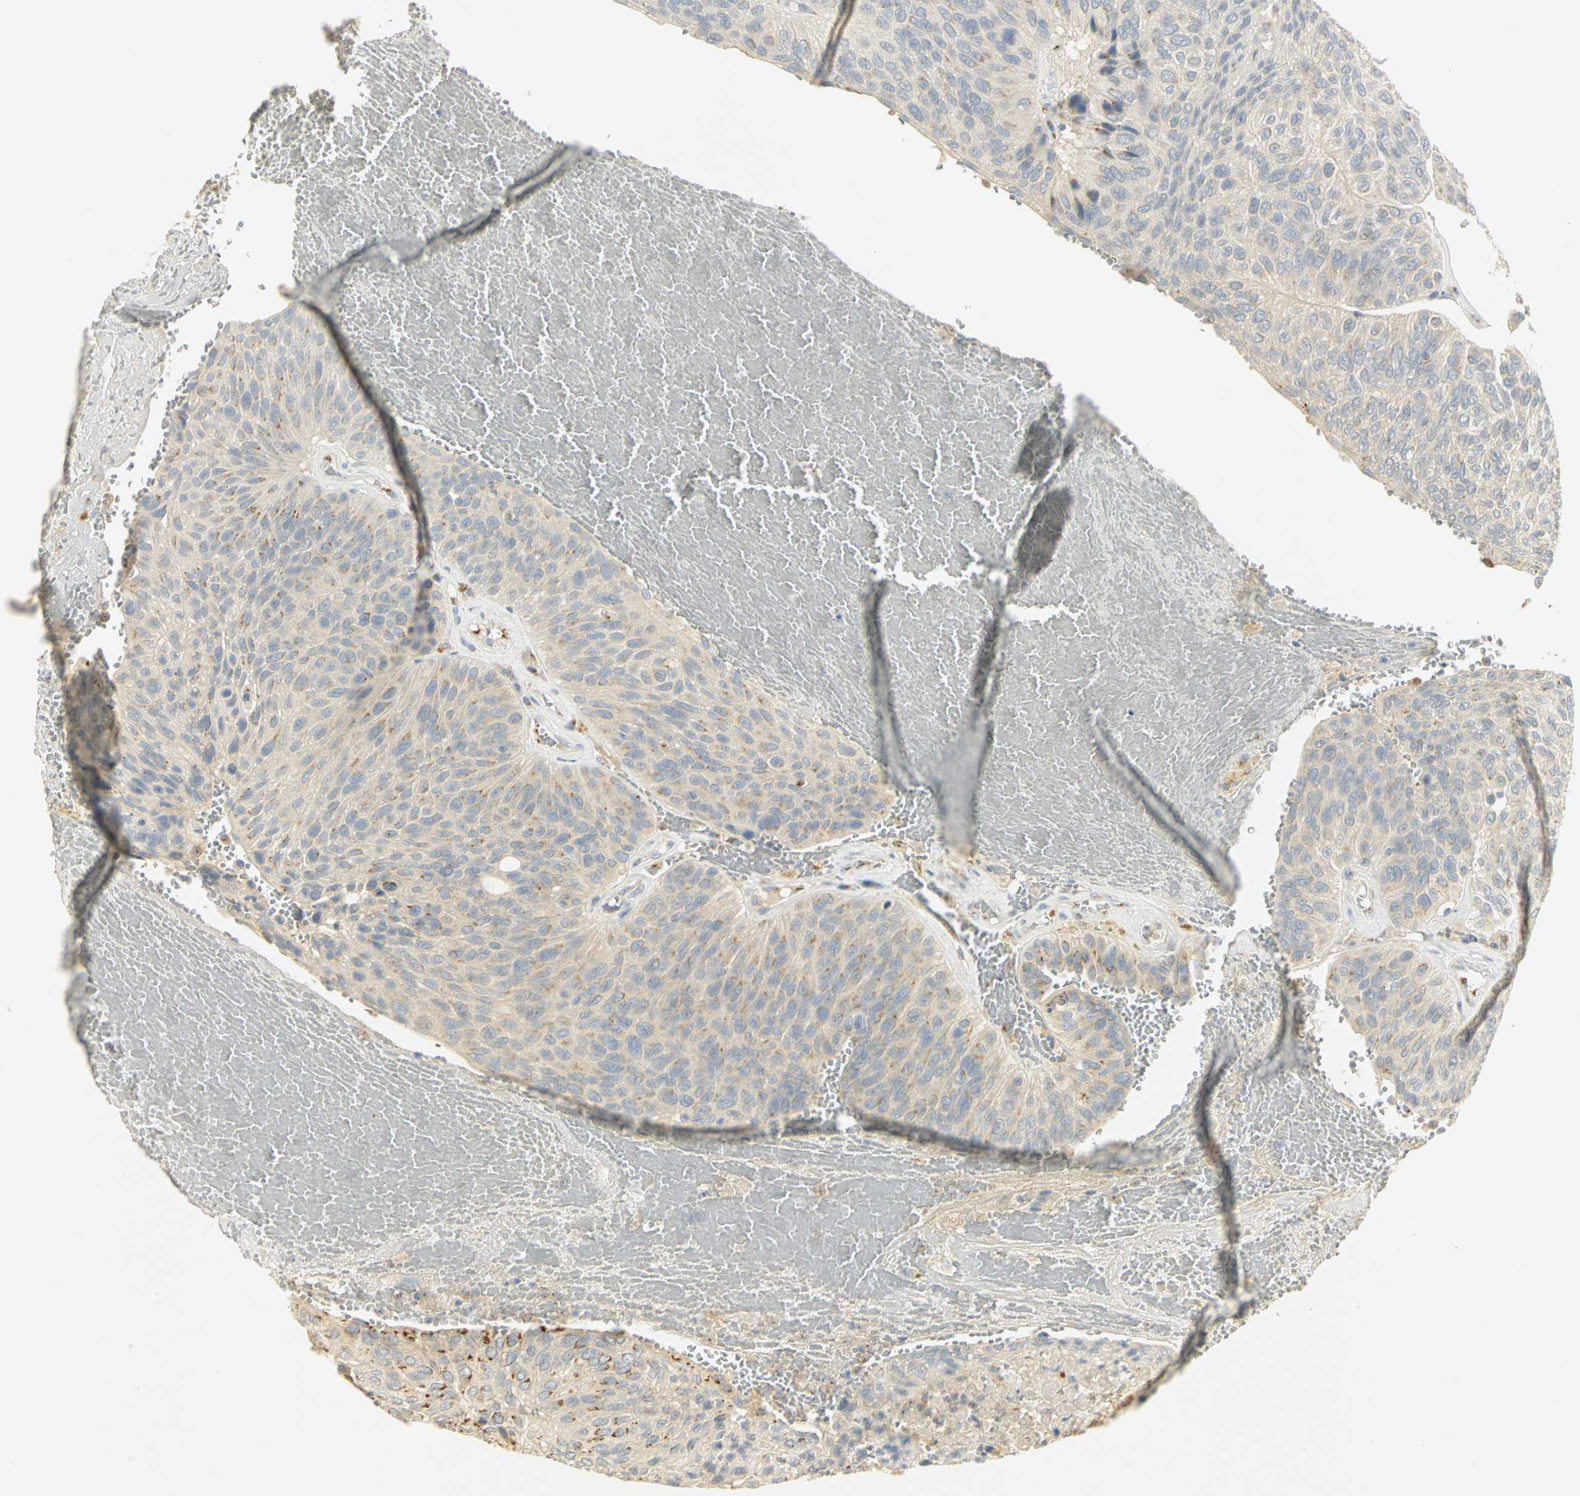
{"staining": {"intensity": "weak", "quantity": "25%-75%", "location": "cytoplasmic/membranous"}, "tissue": "urothelial cancer", "cell_type": "Tumor cells", "image_type": "cancer", "snomed": [{"axis": "morphology", "description": "Urothelial carcinoma, High grade"}, {"axis": "topography", "description": "Urinary bladder"}], "caption": "Immunohistochemistry micrograph of neoplastic tissue: urothelial cancer stained using immunohistochemistry (IHC) shows low levels of weak protein expression localized specifically in the cytoplasmic/membranous of tumor cells, appearing as a cytoplasmic/membranous brown color.", "gene": "TM9SF2", "patient": {"sex": "male", "age": 66}}